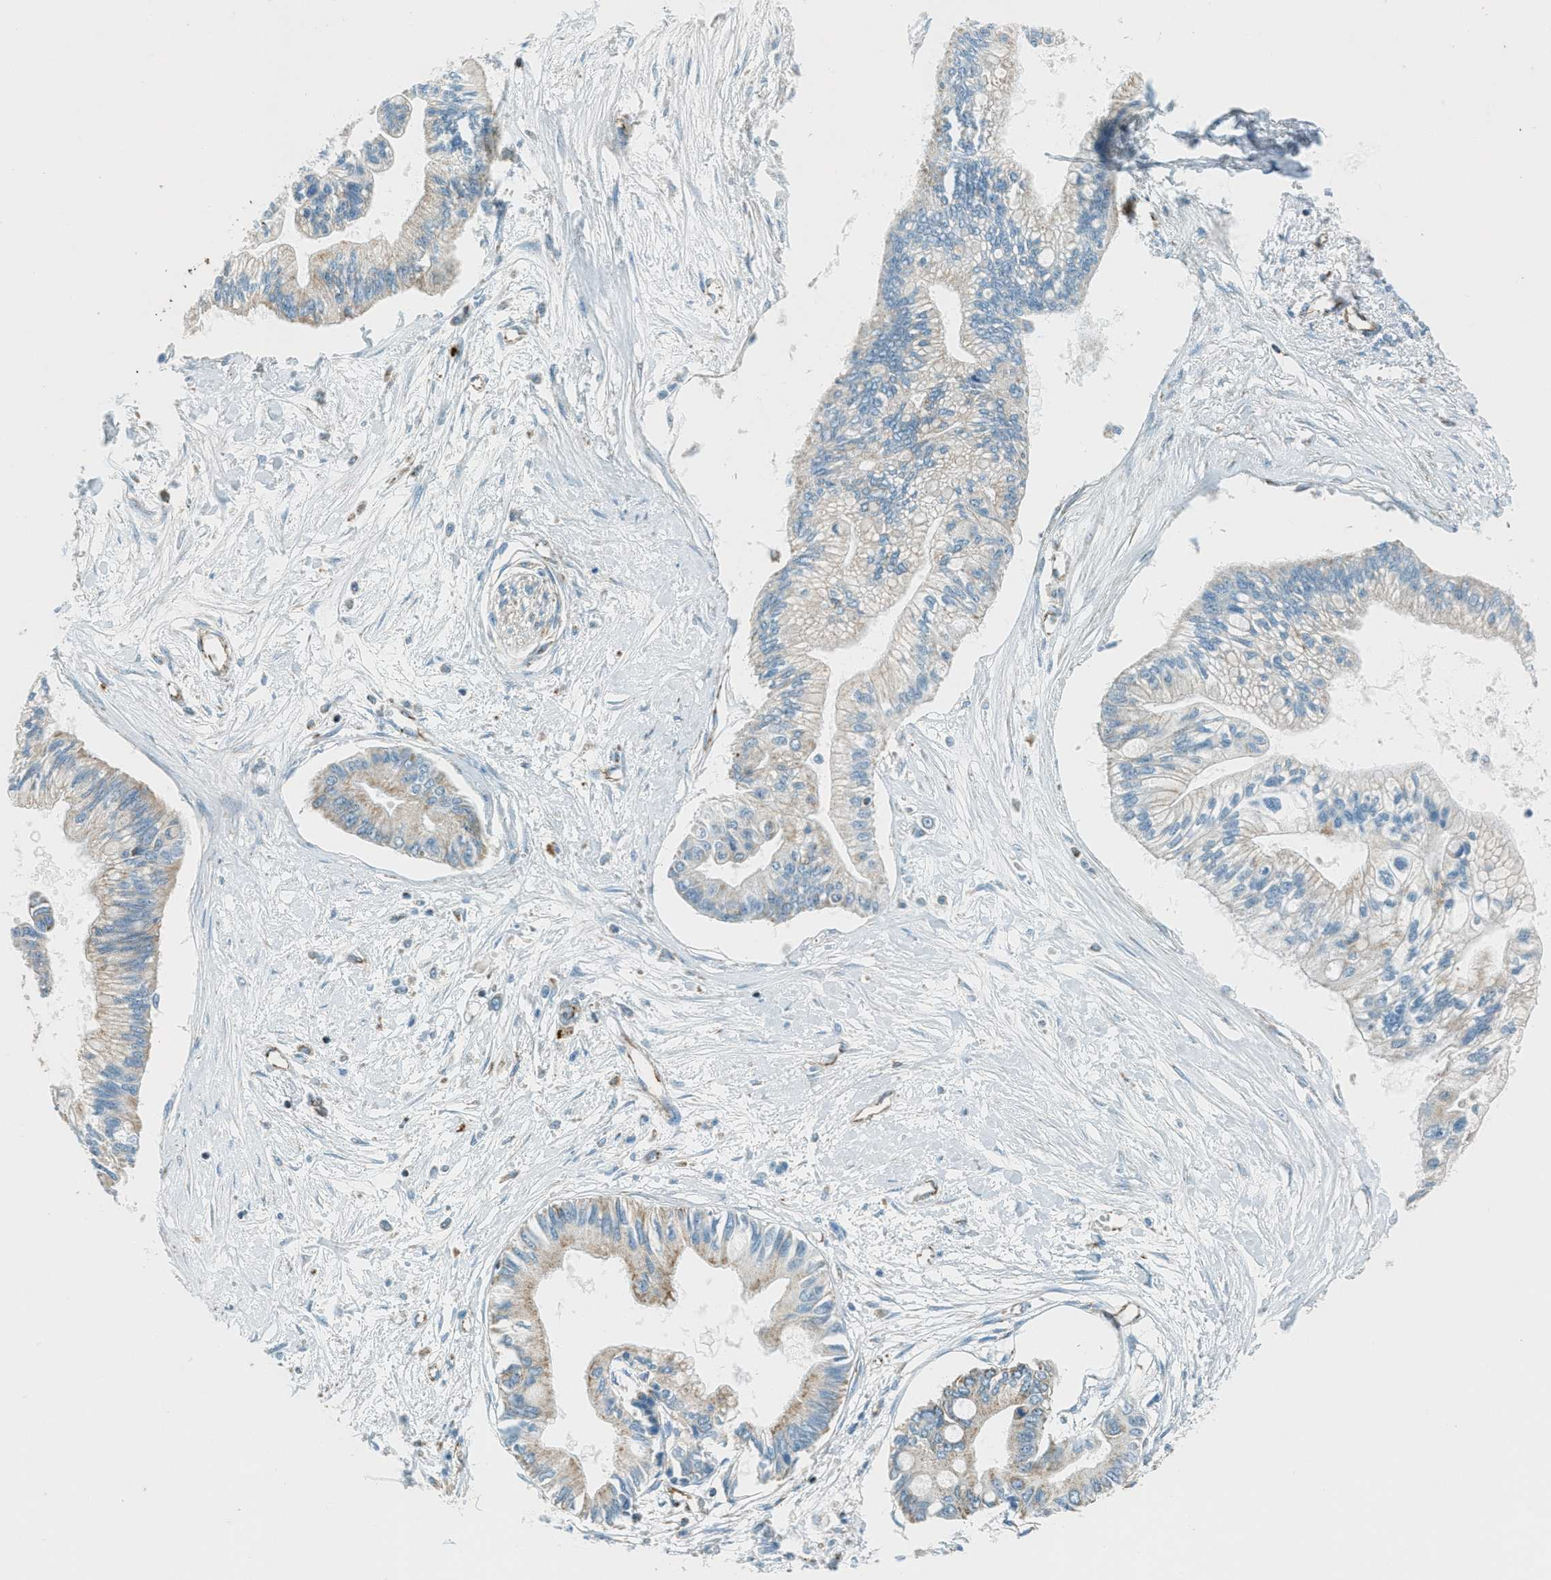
{"staining": {"intensity": "weak", "quantity": ">75%", "location": "cytoplasmic/membranous"}, "tissue": "pancreatic cancer", "cell_type": "Tumor cells", "image_type": "cancer", "snomed": [{"axis": "morphology", "description": "Adenocarcinoma, NOS"}, {"axis": "topography", "description": "Pancreas"}], "caption": "Immunohistochemistry (DAB (3,3'-diaminobenzidine)) staining of adenocarcinoma (pancreatic) reveals weak cytoplasmic/membranous protein staining in approximately >75% of tumor cells. (IHC, brightfield microscopy, high magnification).", "gene": "CHST15", "patient": {"sex": "female", "age": 77}}